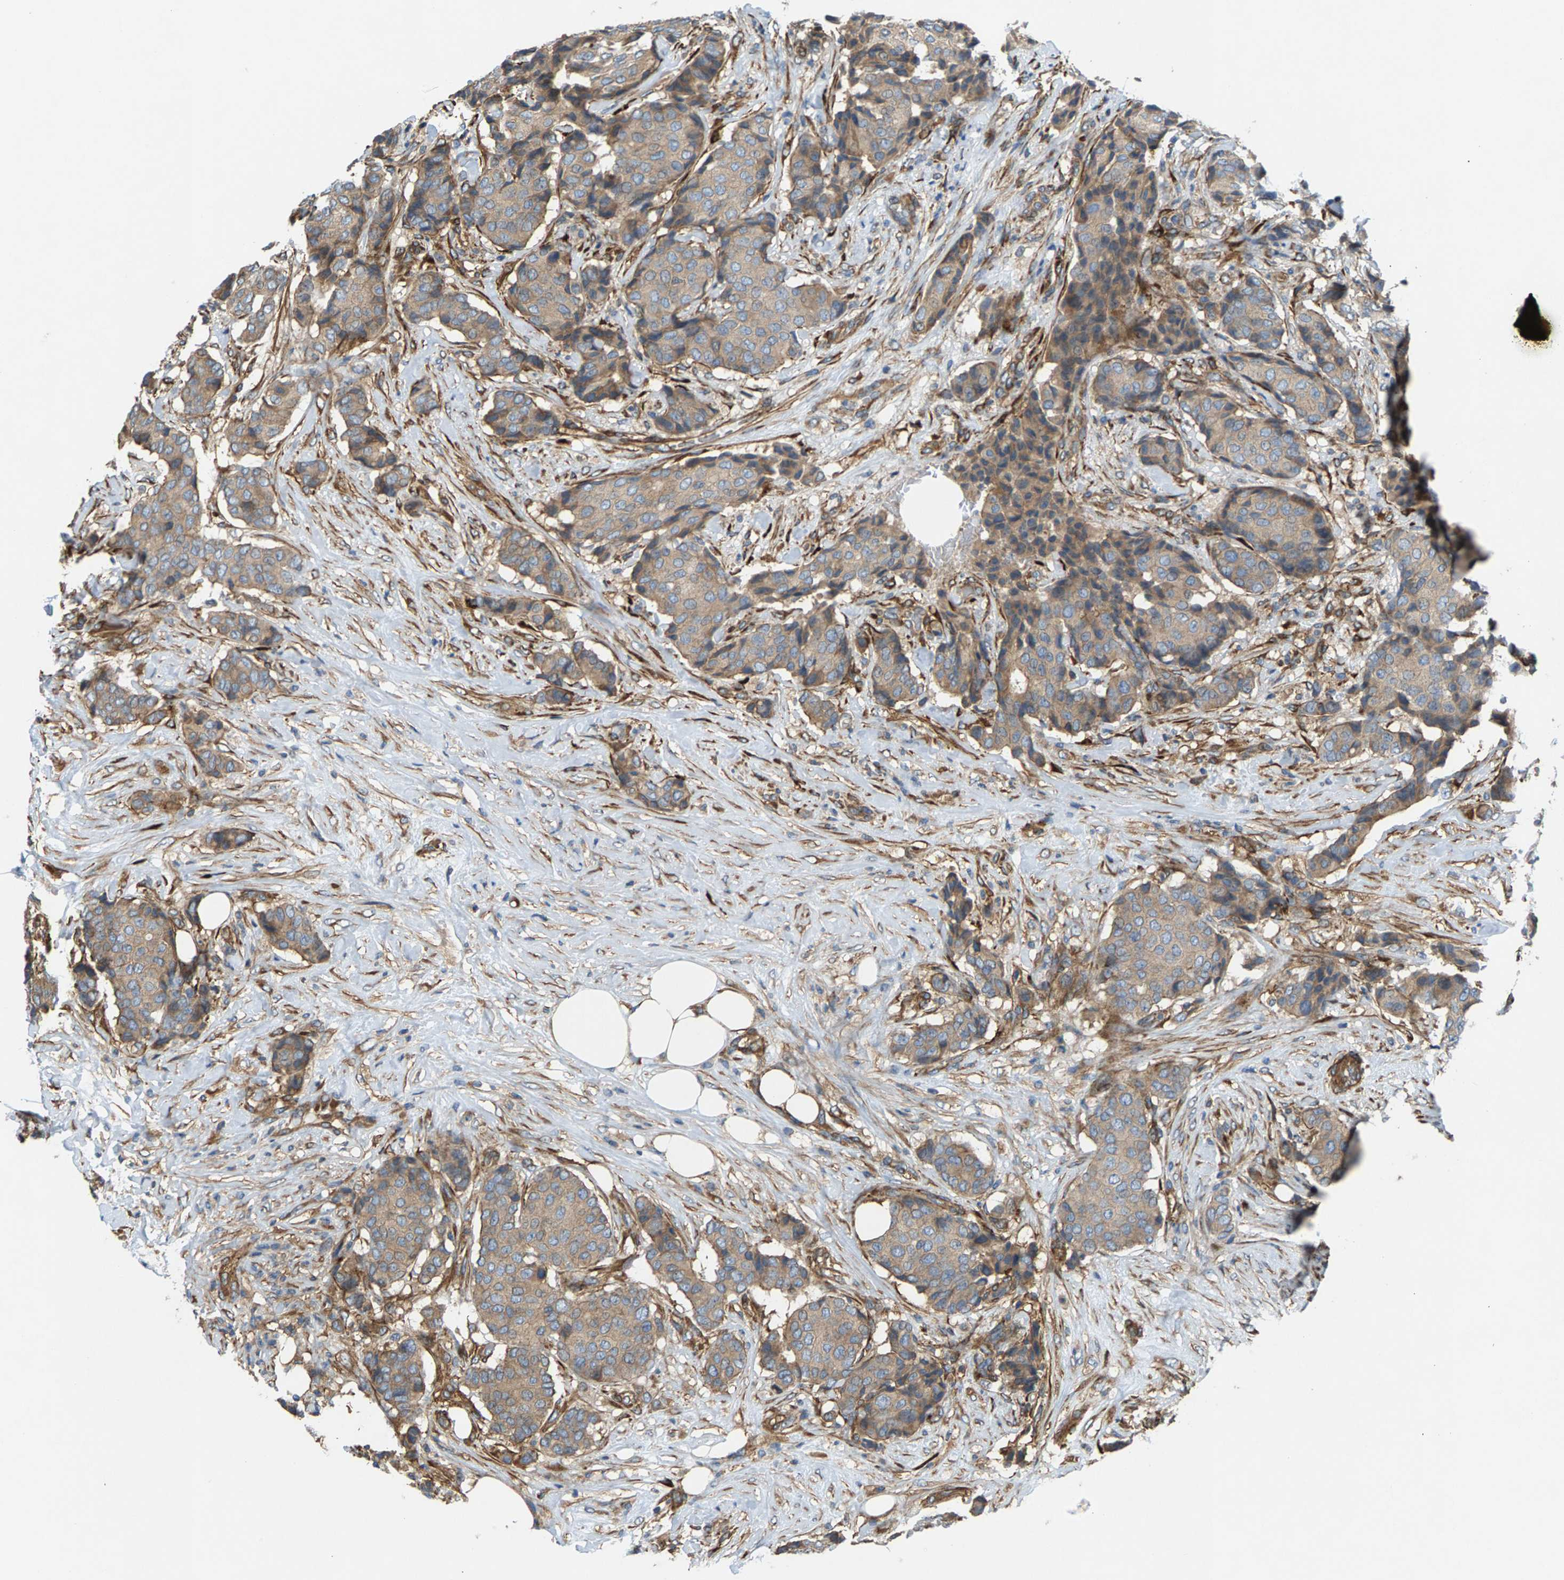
{"staining": {"intensity": "weak", "quantity": ">75%", "location": "cytoplasmic/membranous"}, "tissue": "breast cancer", "cell_type": "Tumor cells", "image_type": "cancer", "snomed": [{"axis": "morphology", "description": "Duct carcinoma"}, {"axis": "topography", "description": "Breast"}], "caption": "IHC image of human breast cancer (invasive ductal carcinoma) stained for a protein (brown), which shows low levels of weak cytoplasmic/membranous positivity in approximately >75% of tumor cells.", "gene": "PDCL", "patient": {"sex": "female", "age": 75}}